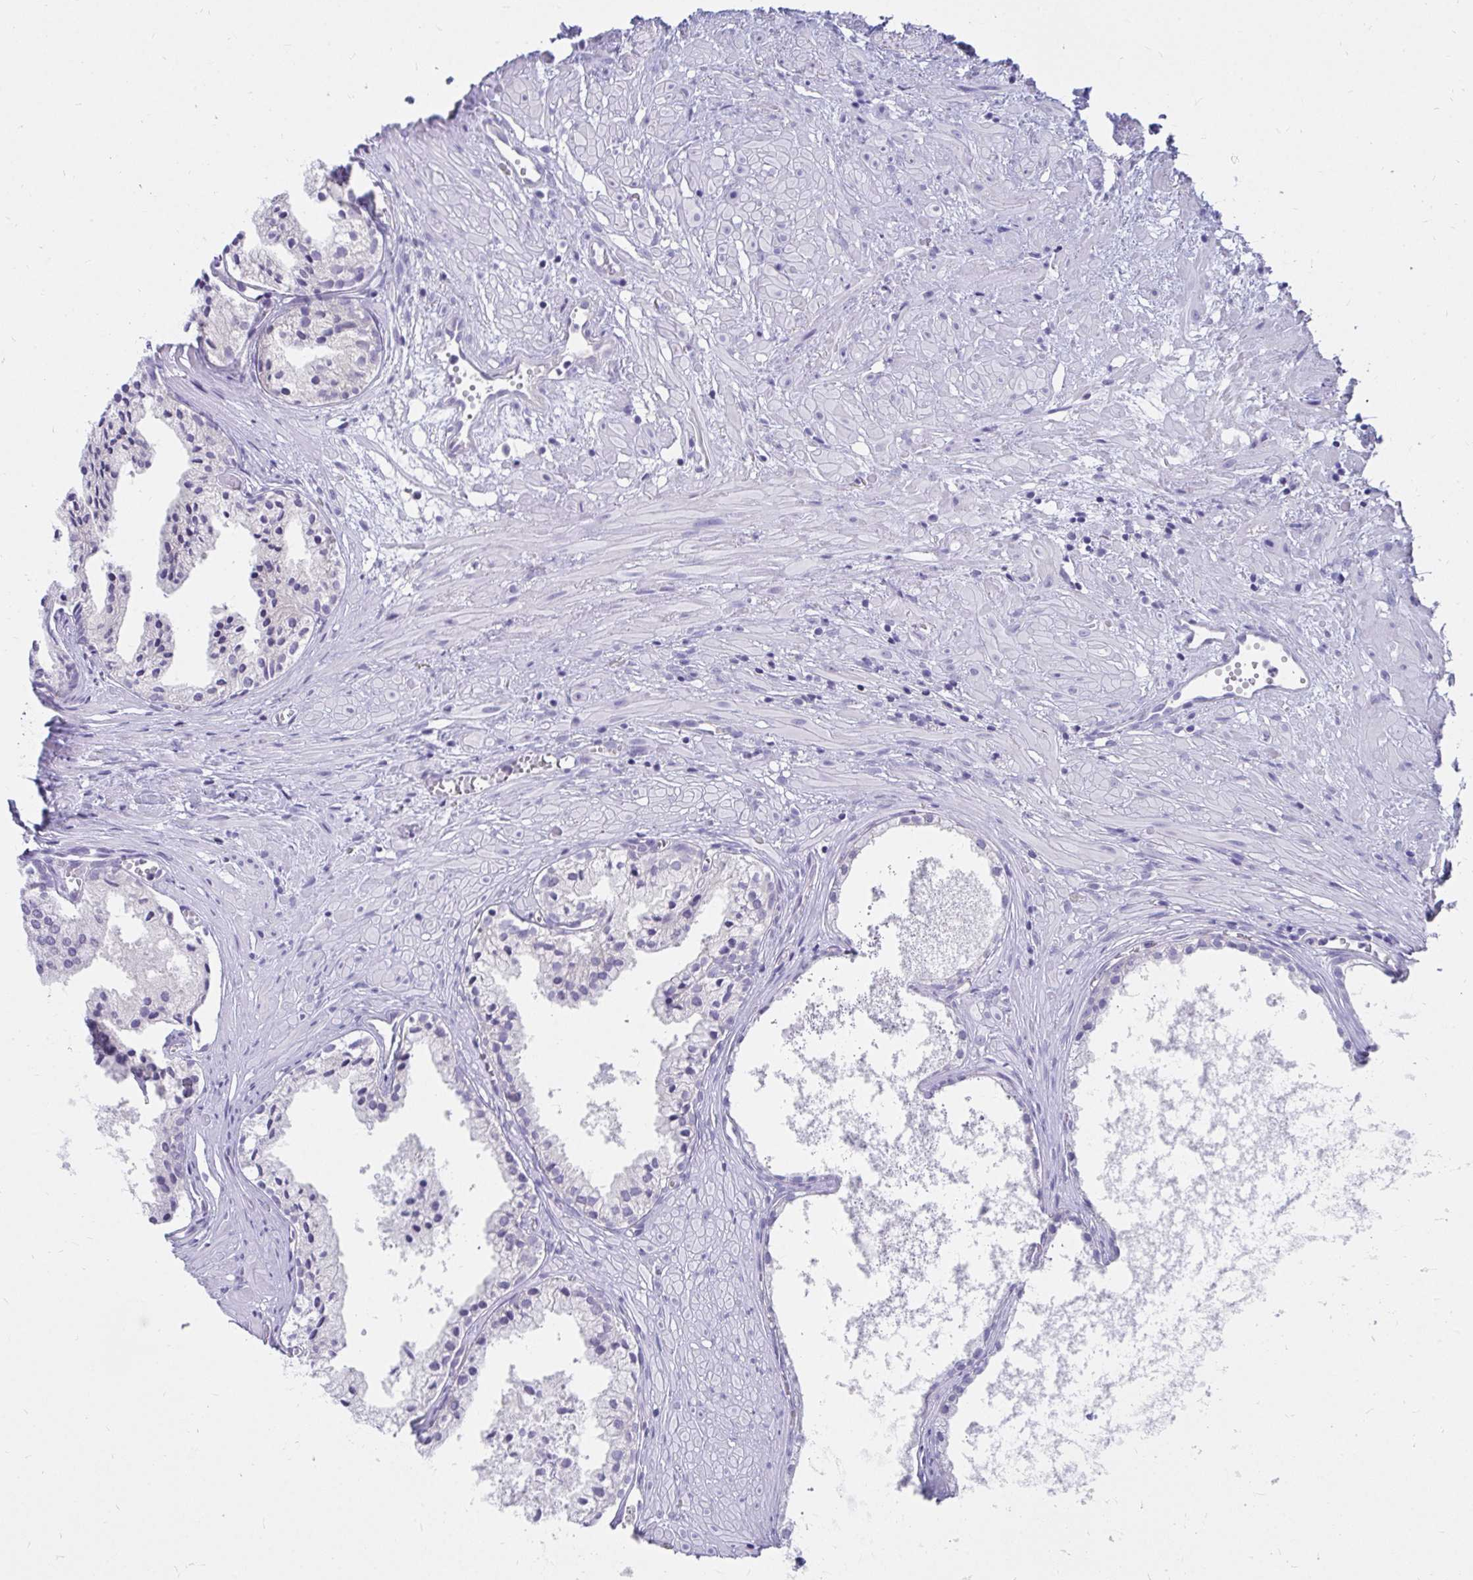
{"staining": {"intensity": "negative", "quantity": "none", "location": "none"}, "tissue": "prostate cancer", "cell_type": "Tumor cells", "image_type": "cancer", "snomed": [{"axis": "morphology", "description": "Adenocarcinoma, High grade"}, {"axis": "topography", "description": "Prostate"}], "caption": "Photomicrograph shows no protein positivity in tumor cells of prostate adenocarcinoma (high-grade) tissue.", "gene": "C19orf81", "patient": {"sex": "male", "age": 58}}